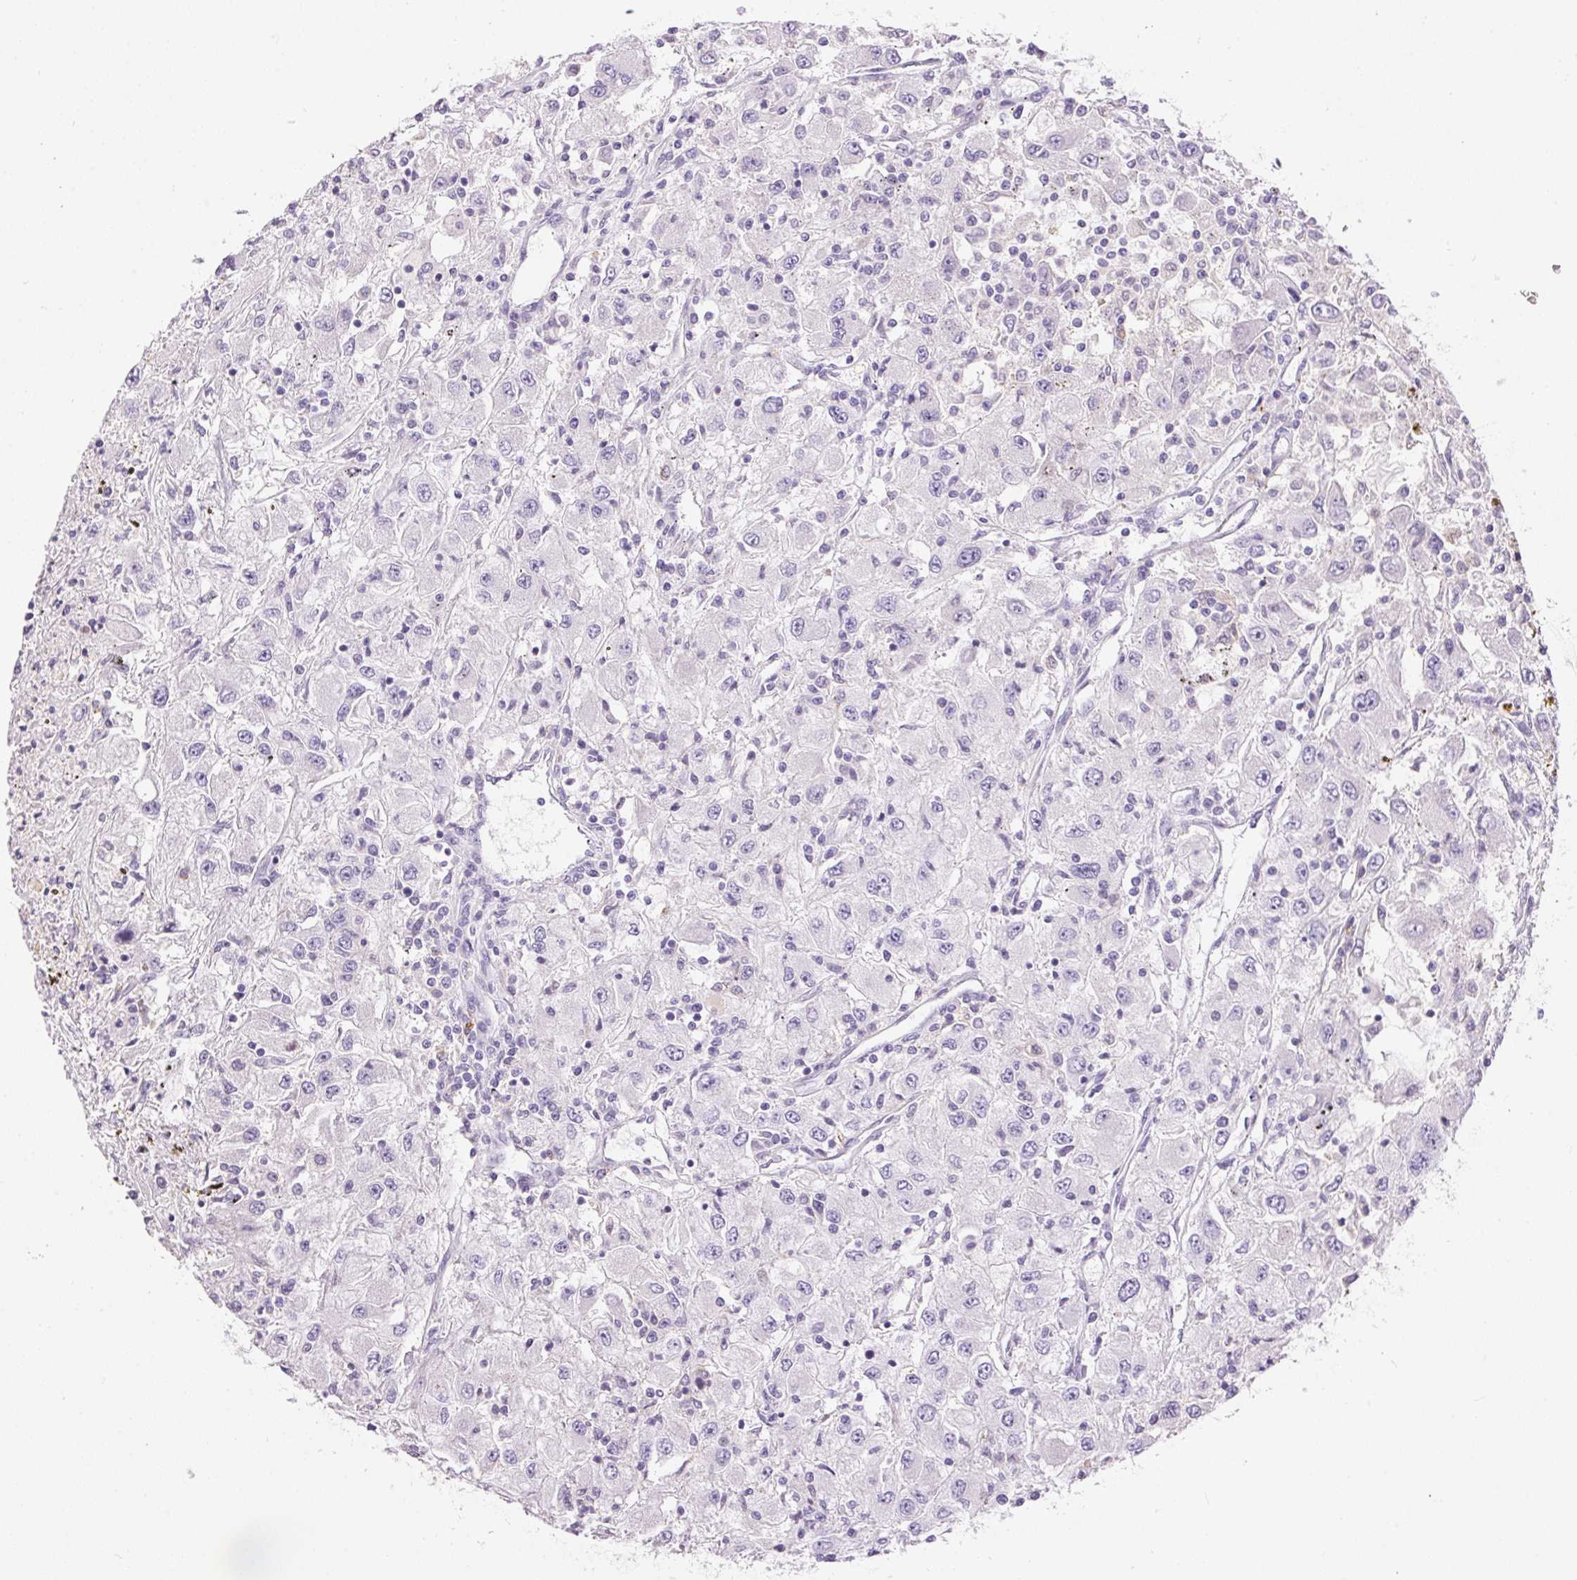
{"staining": {"intensity": "negative", "quantity": "none", "location": "none"}, "tissue": "renal cancer", "cell_type": "Tumor cells", "image_type": "cancer", "snomed": [{"axis": "morphology", "description": "Adenocarcinoma, NOS"}, {"axis": "topography", "description": "Kidney"}], "caption": "High power microscopy photomicrograph of an immunohistochemistry (IHC) micrograph of renal adenocarcinoma, revealing no significant expression in tumor cells.", "gene": "PNLIPRP3", "patient": {"sex": "female", "age": 67}}